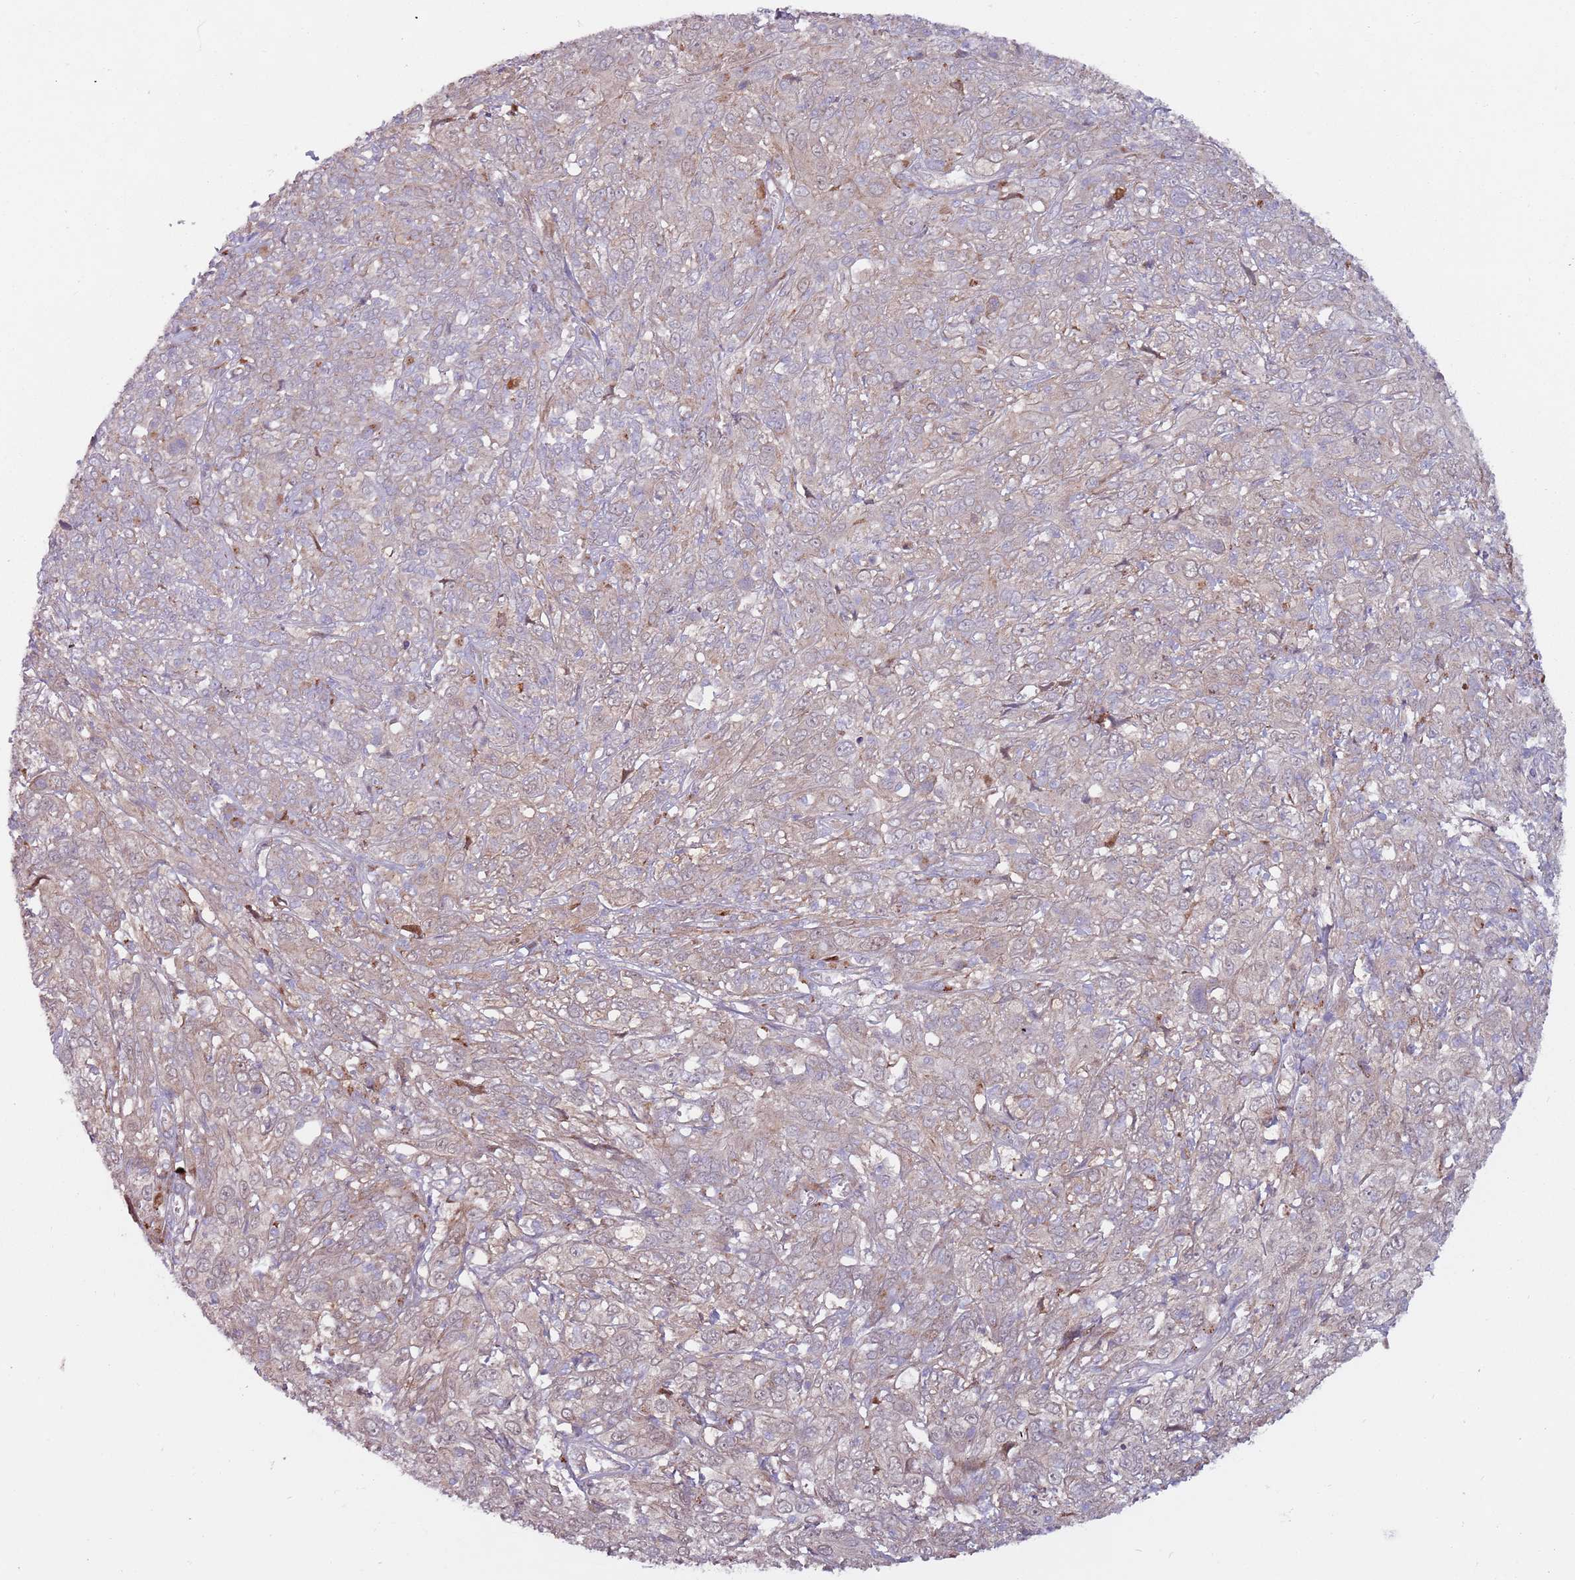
{"staining": {"intensity": "weak", "quantity": "<25%", "location": "cytoplasmic/membranous"}, "tissue": "cervical cancer", "cell_type": "Tumor cells", "image_type": "cancer", "snomed": [{"axis": "morphology", "description": "Squamous cell carcinoma, NOS"}, {"axis": "topography", "description": "Cervix"}], "caption": "Image shows no significant protein expression in tumor cells of cervical squamous cell carcinoma. Nuclei are stained in blue.", "gene": "CCDC150", "patient": {"sex": "female", "age": 46}}